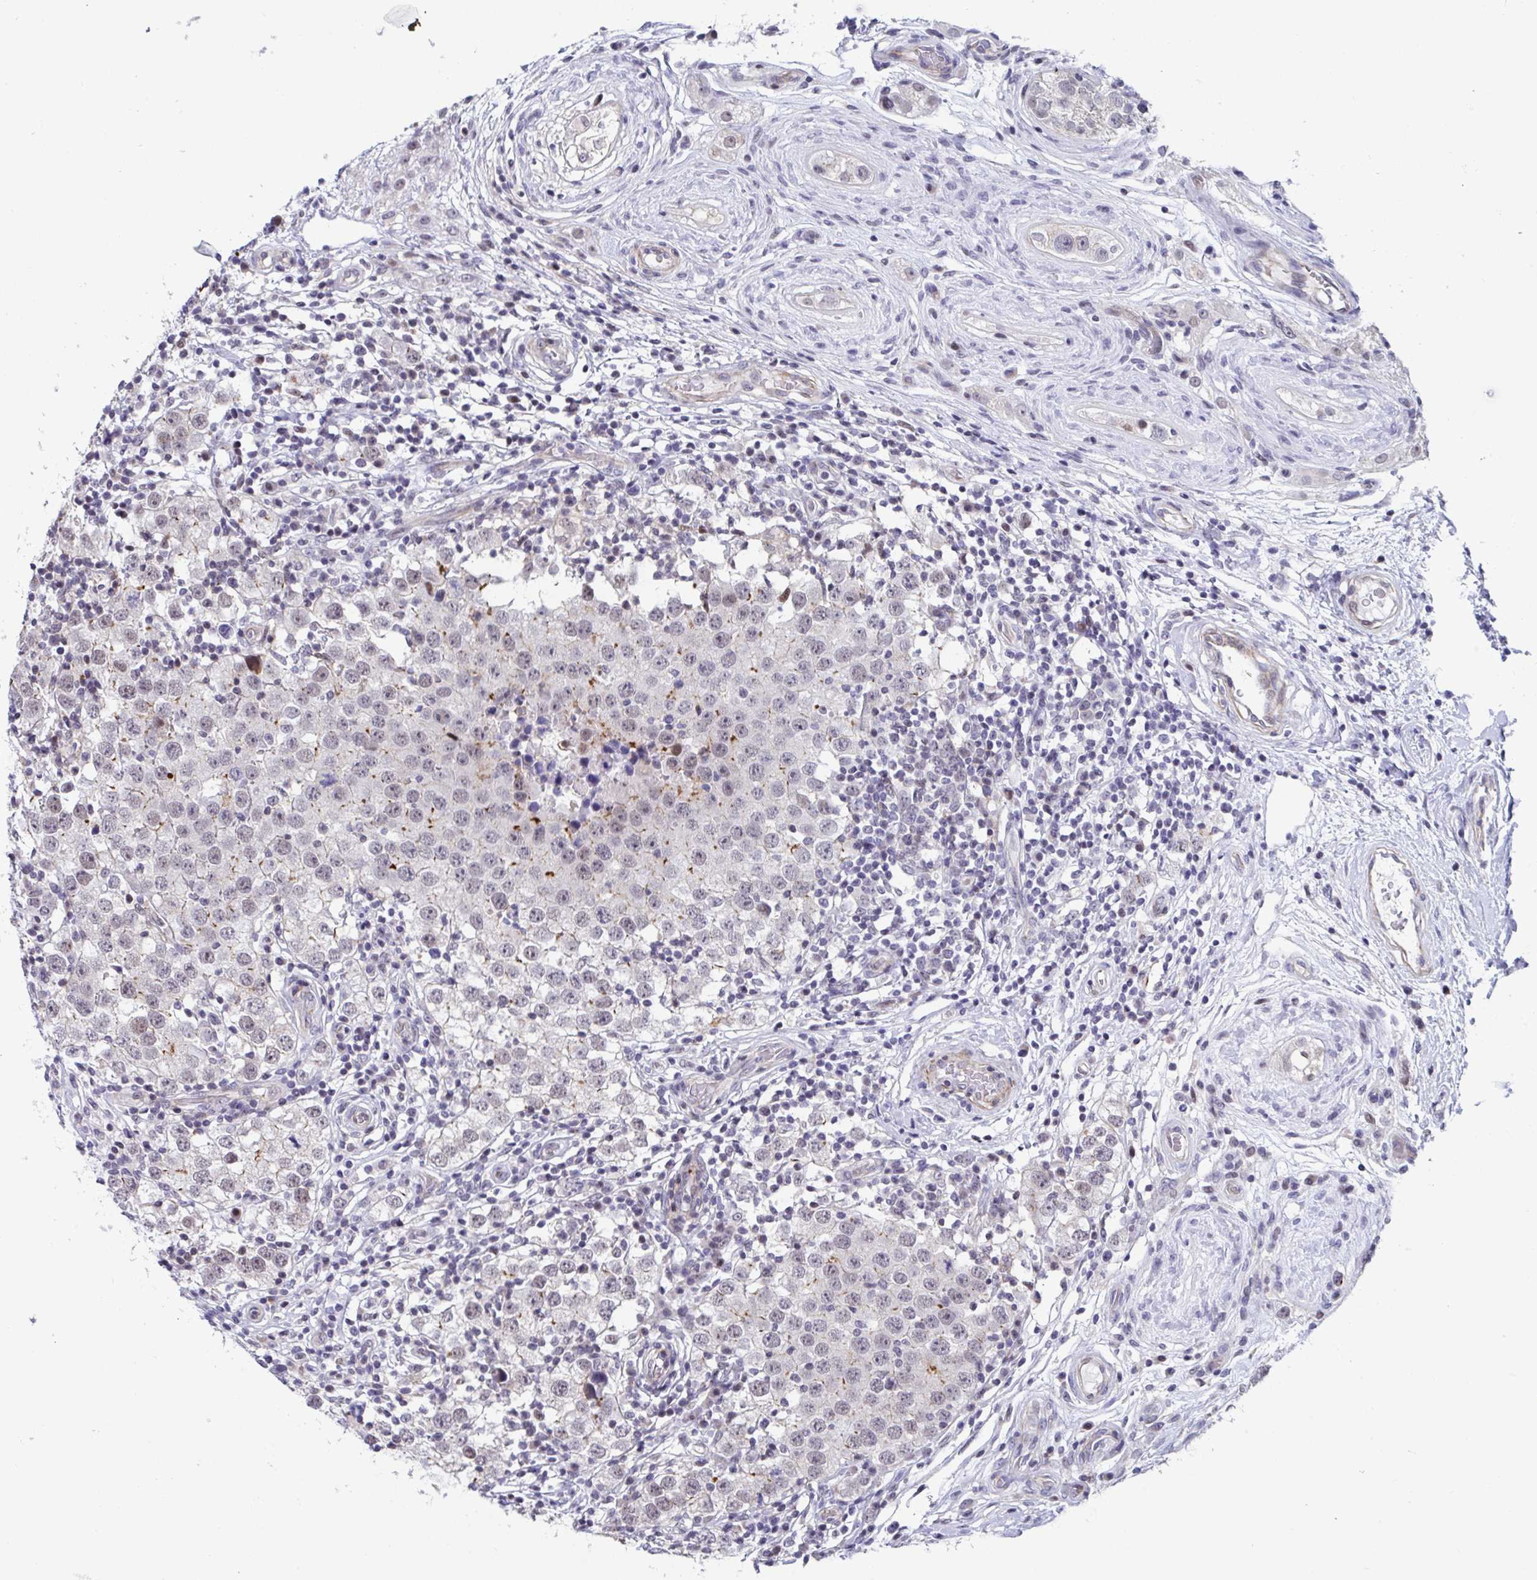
{"staining": {"intensity": "weak", "quantity": "<25%", "location": "cytoplasmic/membranous"}, "tissue": "testis cancer", "cell_type": "Tumor cells", "image_type": "cancer", "snomed": [{"axis": "morphology", "description": "Seminoma, NOS"}, {"axis": "topography", "description": "Testis"}], "caption": "DAB immunohistochemical staining of testis seminoma displays no significant positivity in tumor cells.", "gene": "WDR72", "patient": {"sex": "male", "age": 34}}